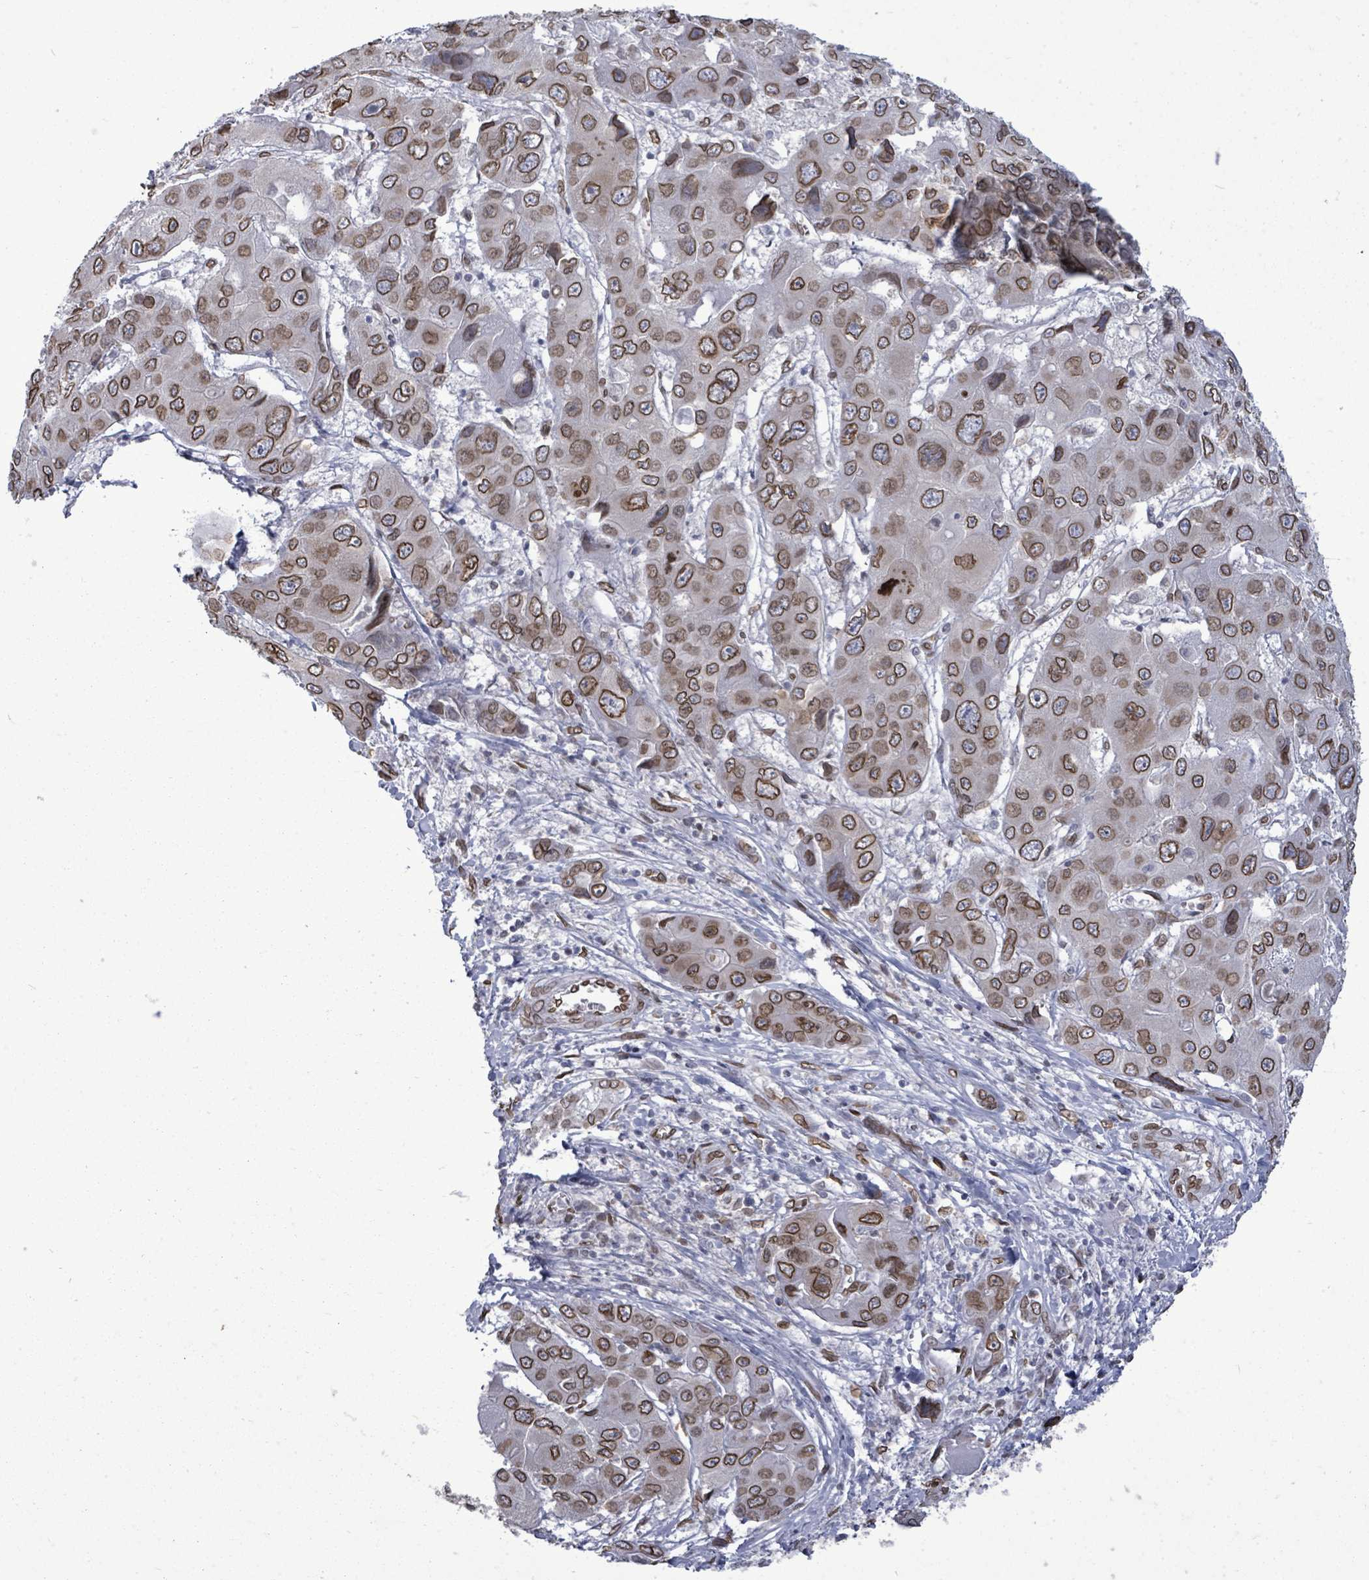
{"staining": {"intensity": "strong", "quantity": ">75%", "location": "cytoplasmic/membranous,nuclear"}, "tissue": "liver cancer", "cell_type": "Tumor cells", "image_type": "cancer", "snomed": [{"axis": "morphology", "description": "Cholangiocarcinoma"}, {"axis": "topography", "description": "Liver"}], "caption": "The photomicrograph exhibits staining of liver cancer, revealing strong cytoplasmic/membranous and nuclear protein staining (brown color) within tumor cells. Immunohistochemistry (ihc) stains the protein in brown and the nuclei are stained blue.", "gene": "ARFGAP1", "patient": {"sex": "male", "age": 67}}